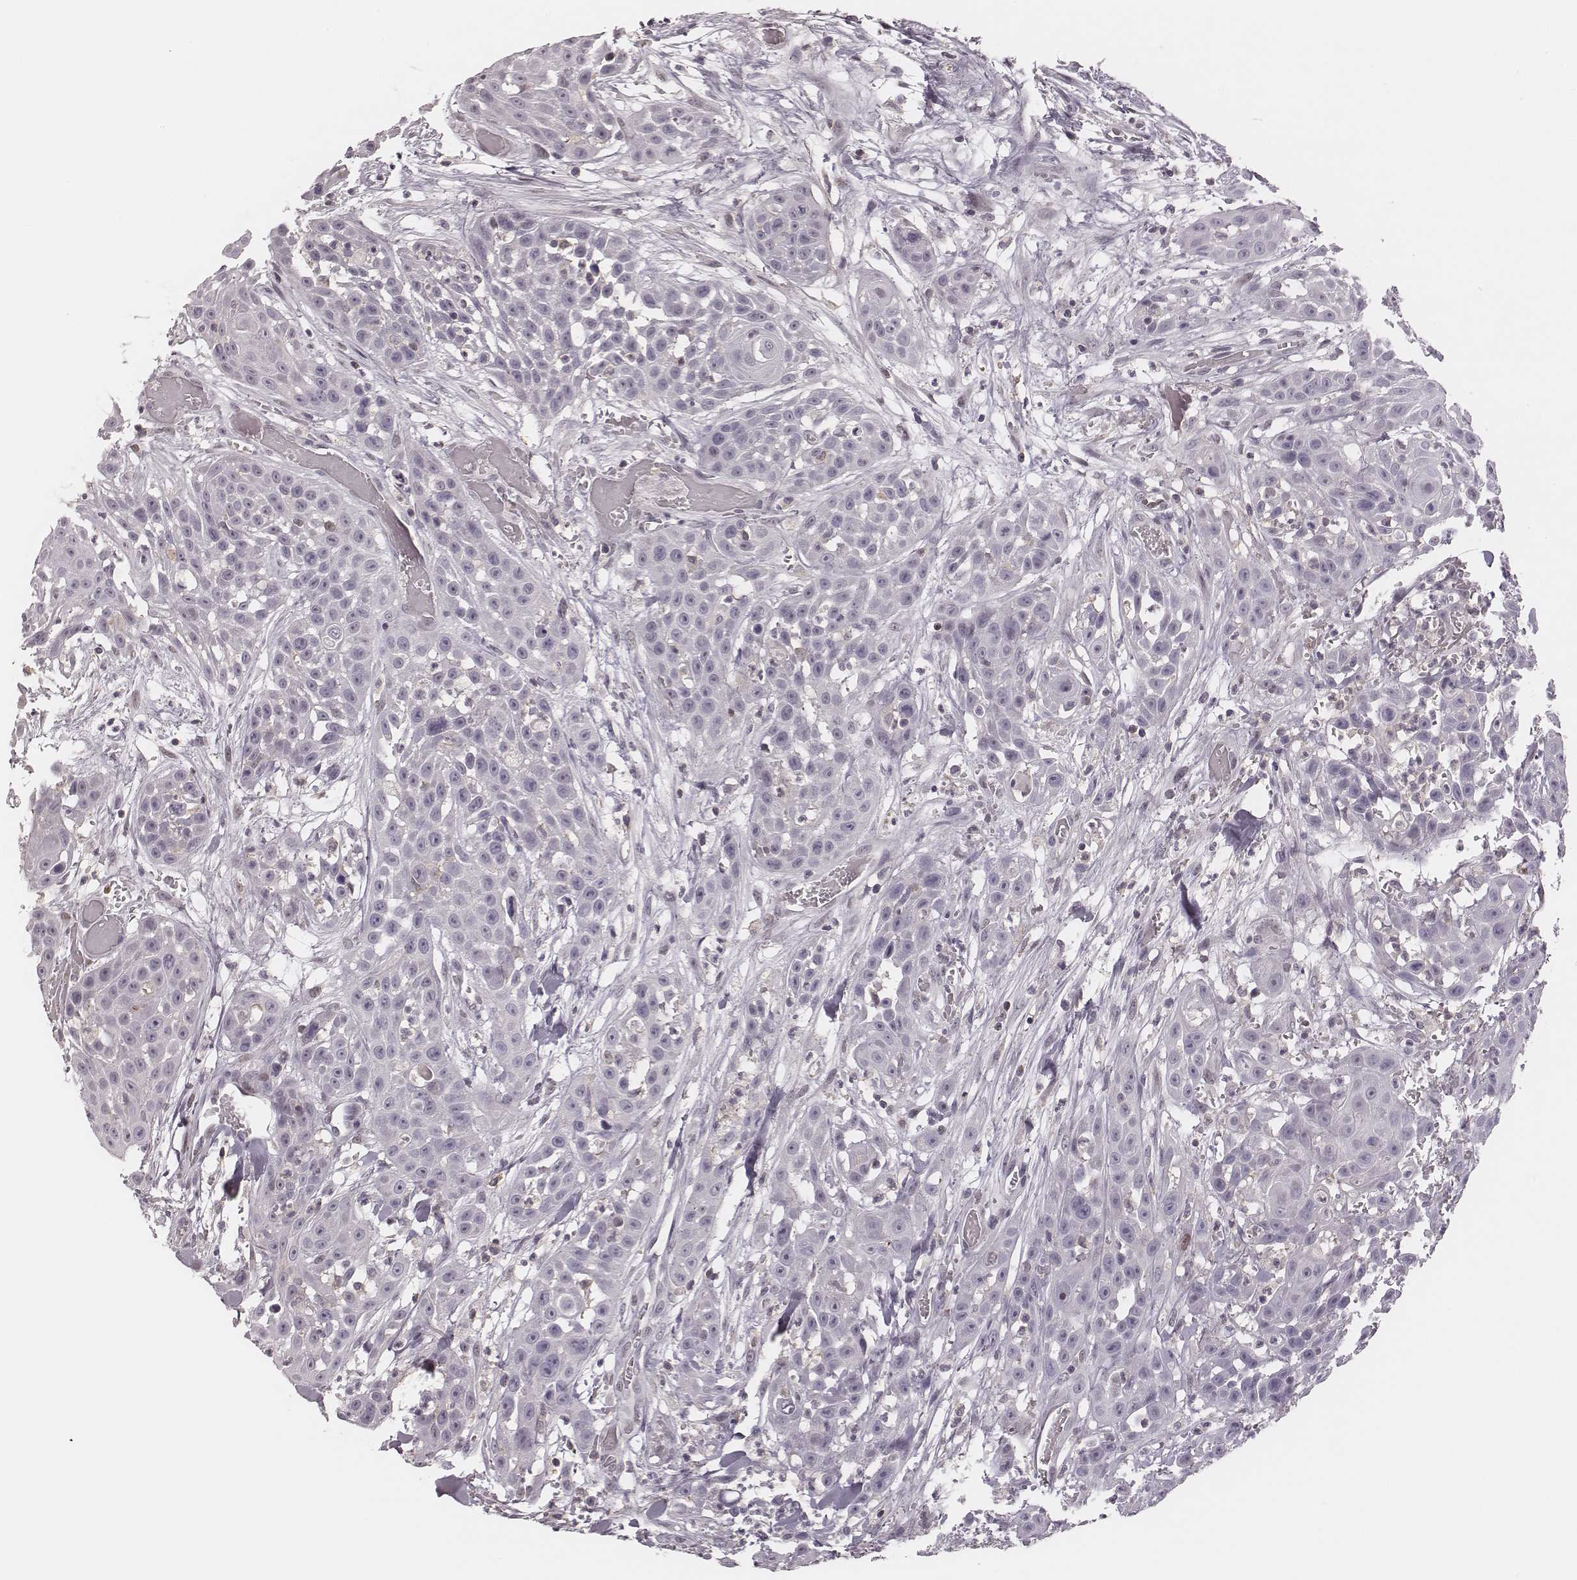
{"staining": {"intensity": "negative", "quantity": "none", "location": "none"}, "tissue": "head and neck cancer", "cell_type": "Tumor cells", "image_type": "cancer", "snomed": [{"axis": "morphology", "description": "Squamous cell carcinoma, NOS"}, {"axis": "topography", "description": "Oral tissue"}, {"axis": "topography", "description": "Head-Neck"}], "caption": "Tumor cells show no significant expression in squamous cell carcinoma (head and neck).", "gene": "MSX1", "patient": {"sex": "male", "age": 81}}